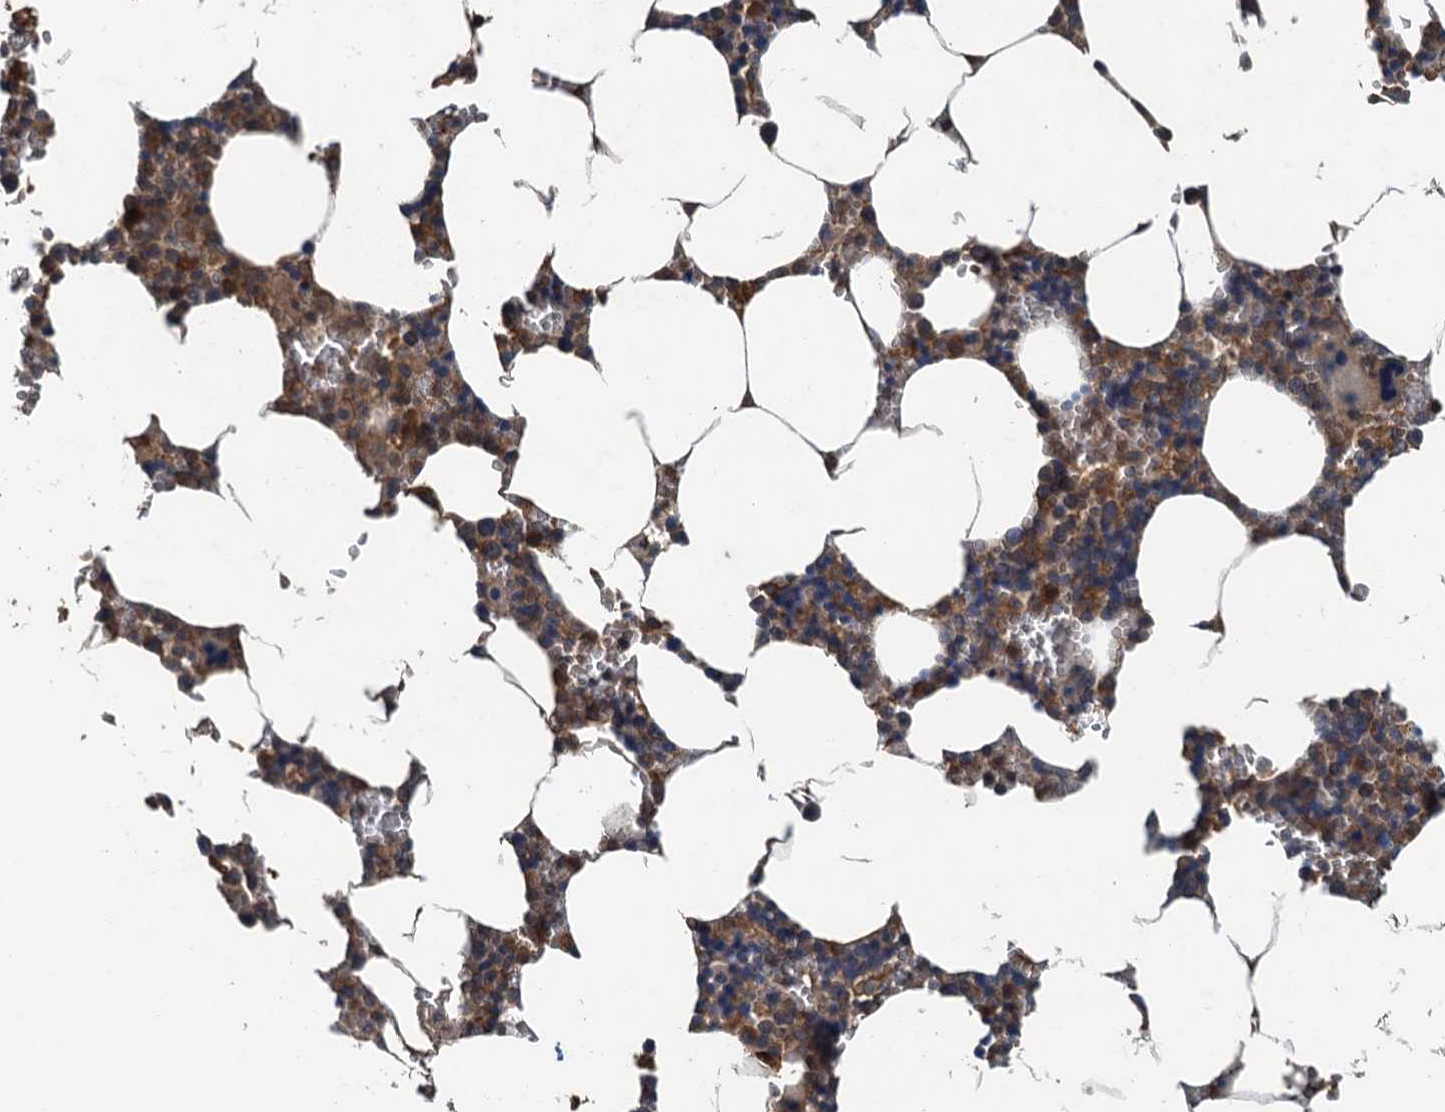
{"staining": {"intensity": "moderate", "quantity": ">75%", "location": "cytoplasmic/membranous"}, "tissue": "bone marrow", "cell_type": "Hematopoietic cells", "image_type": "normal", "snomed": [{"axis": "morphology", "description": "Normal tissue, NOS"}, {"axis": "topography", "description": "Bone marrow"}], "caption": "Normal bone marrow was stained to show a protein in brown. There is medium levels of moderate cytoplasmic/membranous expression in approximately >75% of hematopoietic cells. (DAB (3,3'-diaminobenzidine) IHC, brown staining for protein, blue staining for nuclei).", "gene": "BORCS5", "patient": {"sex": "male", "age": 70}}